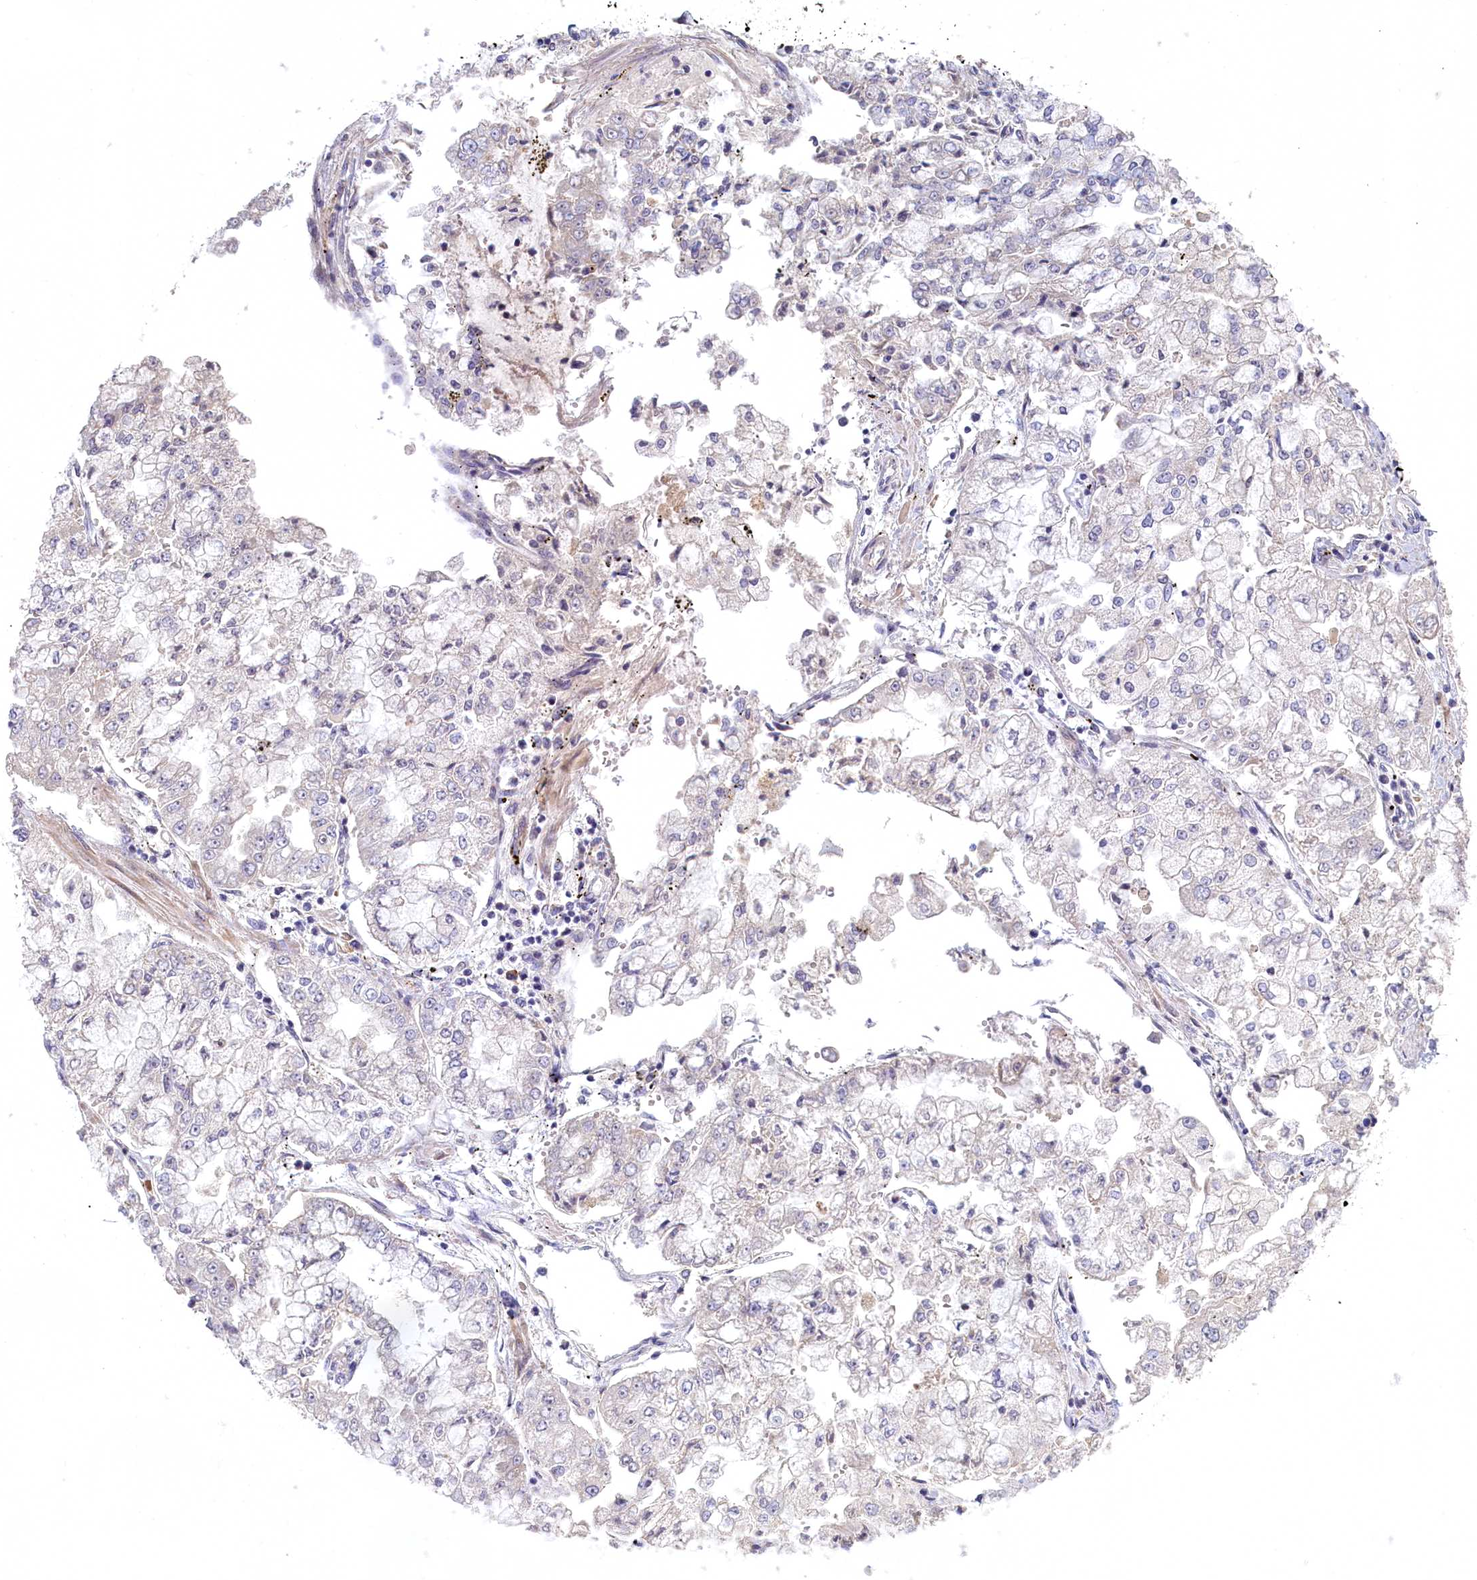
{"staining": {"intensity": "negative", "quantity": "none", "location": "none"}, "tissue": "stomach cancer", "cell_type": "Tumor cells", "image_type": "cancer", "snomed": [{"axis": "morphology", "description": "Adenocarcinoma, NOS"}, {"axis": "topography", "description": "Stomach"}], "caption": "Tumor cells are negative for brown protein staining in stomach cancer (adenocarcinoma). (Immunohistochemistry, brightfield microscopy, high magnification).", "gene": "UCHL3", "patient": {"sex": "male", "age": 76}}